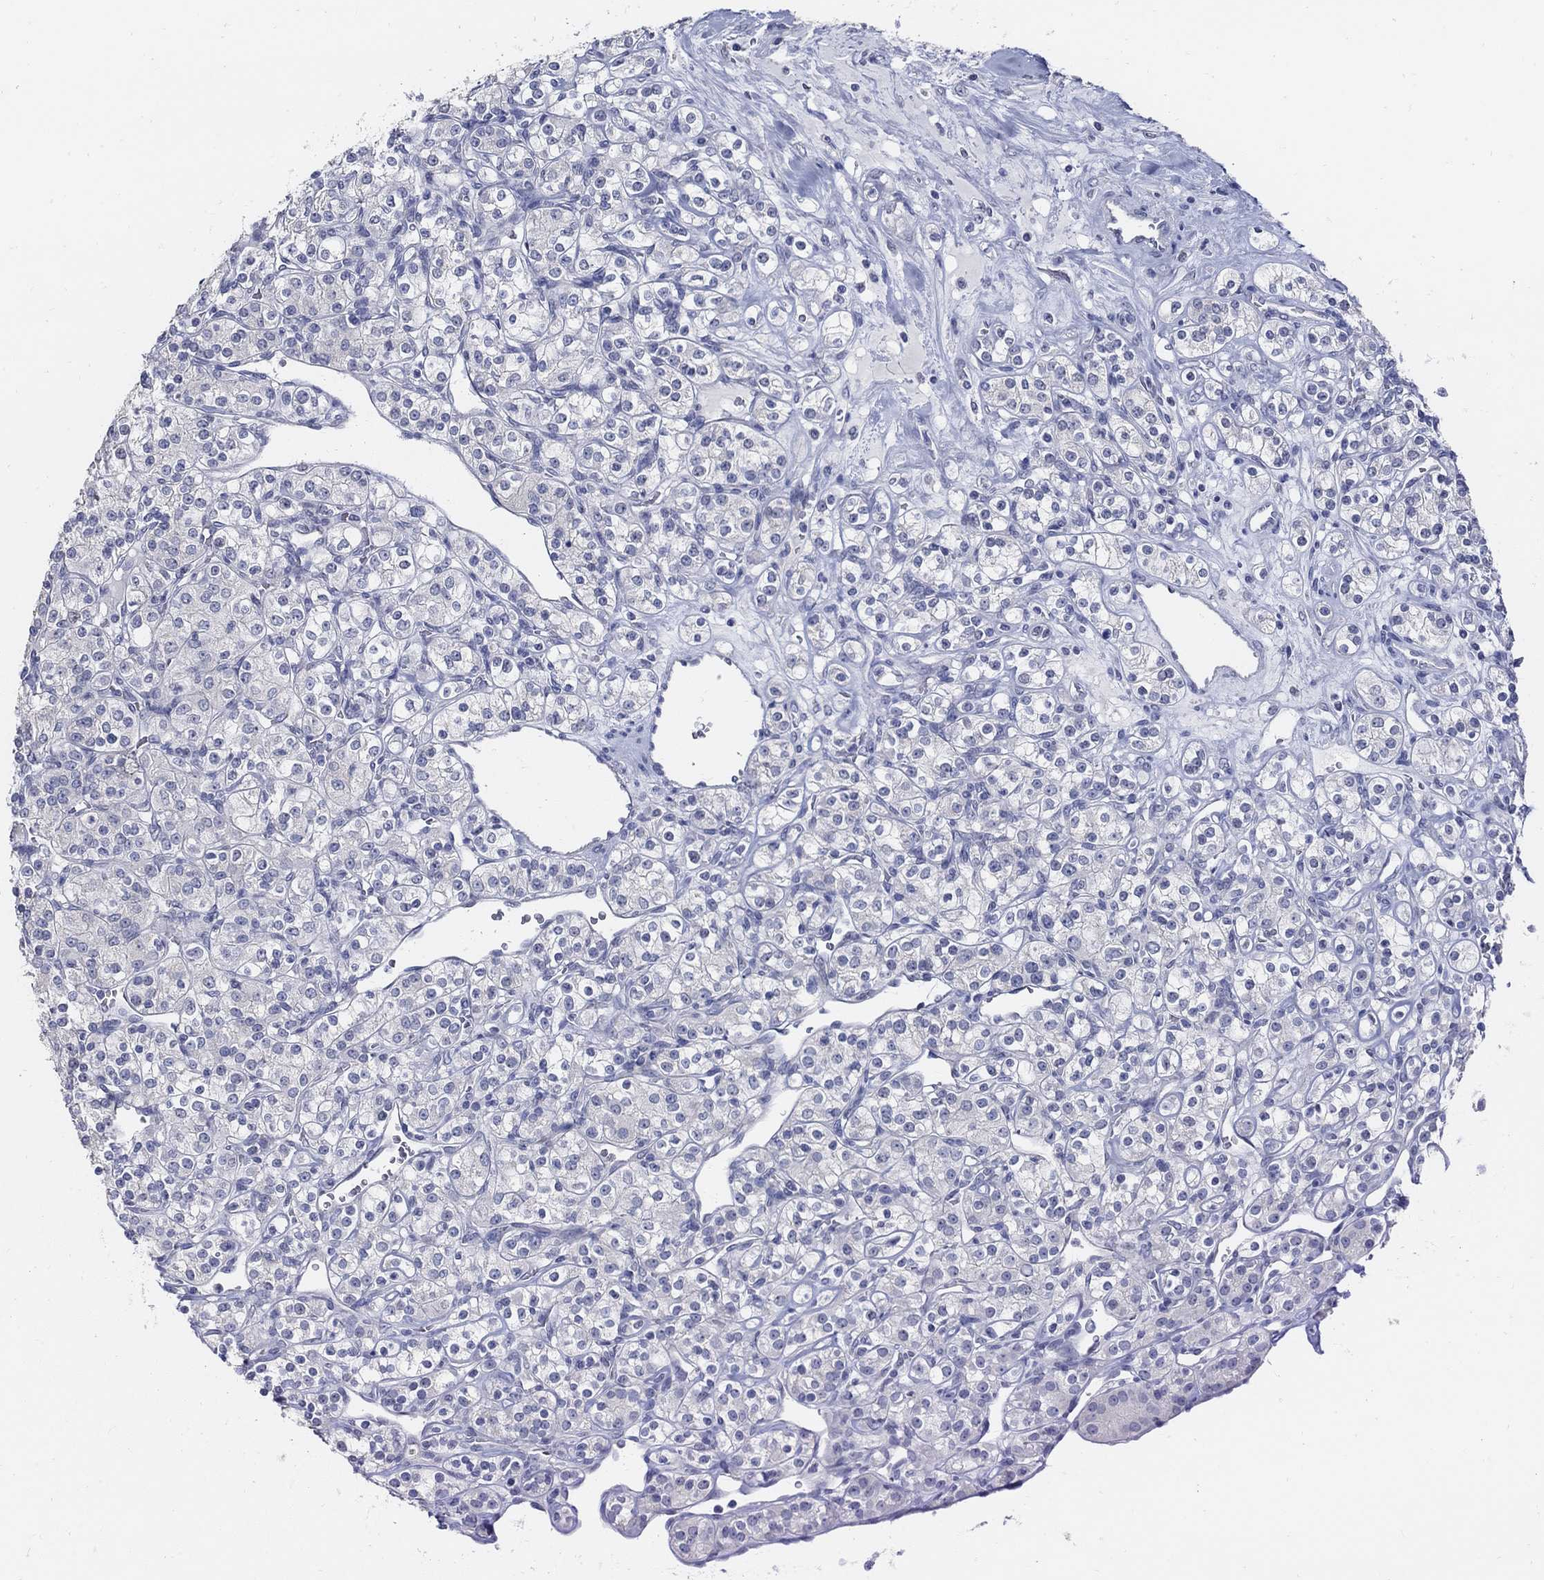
{"staining": {"intensity": "negative", "quantity": "none", "location": "none"}, "tissue": "renal cancer", "cell_type": "Tumor cells", "image_type": "cancer", "snomed": [{"axis": "morphology", "description": "Adenocarcinoma, NOS"}, {"axis": "topography", "description": "Kidney"}], "caption": "This is an IHC photomicrograph of renal cancer. There is no expression in tumor cells.", "gene": "USP29", "patient": {"sex": "male", "age": 77}}